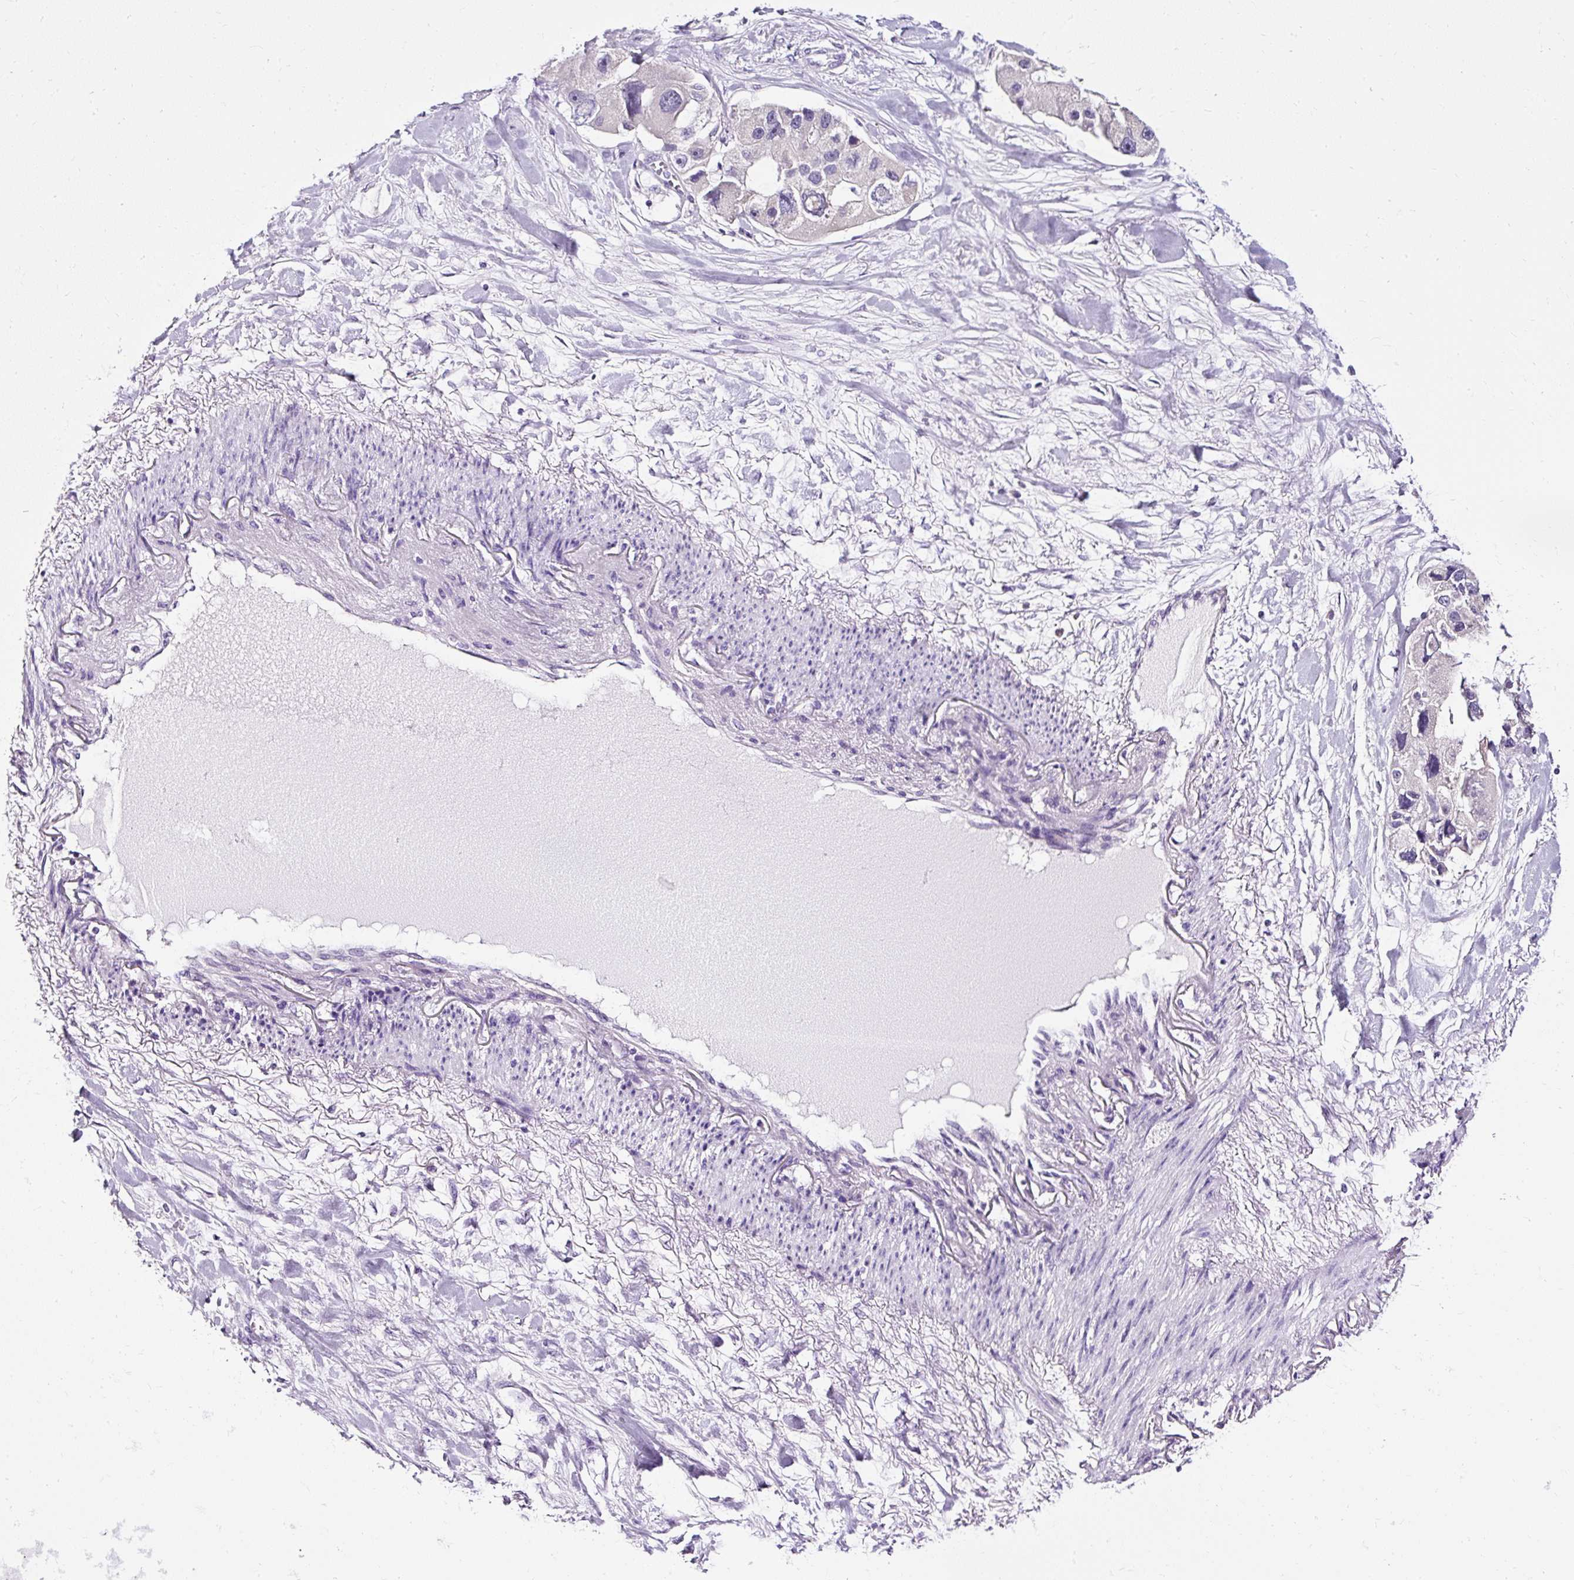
{"staining": {"intensity": "negative", "quantity": "none", "location": "none"}, "tissue": "lung cancer", "cell_type": "Tumor cells", "image_type": "cancer", "snomed": [{"axis": "morphology", "description": "Adenocarcinoma, NOS"}, {"axis": "topography", "description": "Lung"}], "caption": "Micrograph shows no protein expression in tumor cells of lung cancer tissue. Nuclei are stained in blue.", "gene": "ATP2A1", "patient": {"sex": "female", "age": 54}}